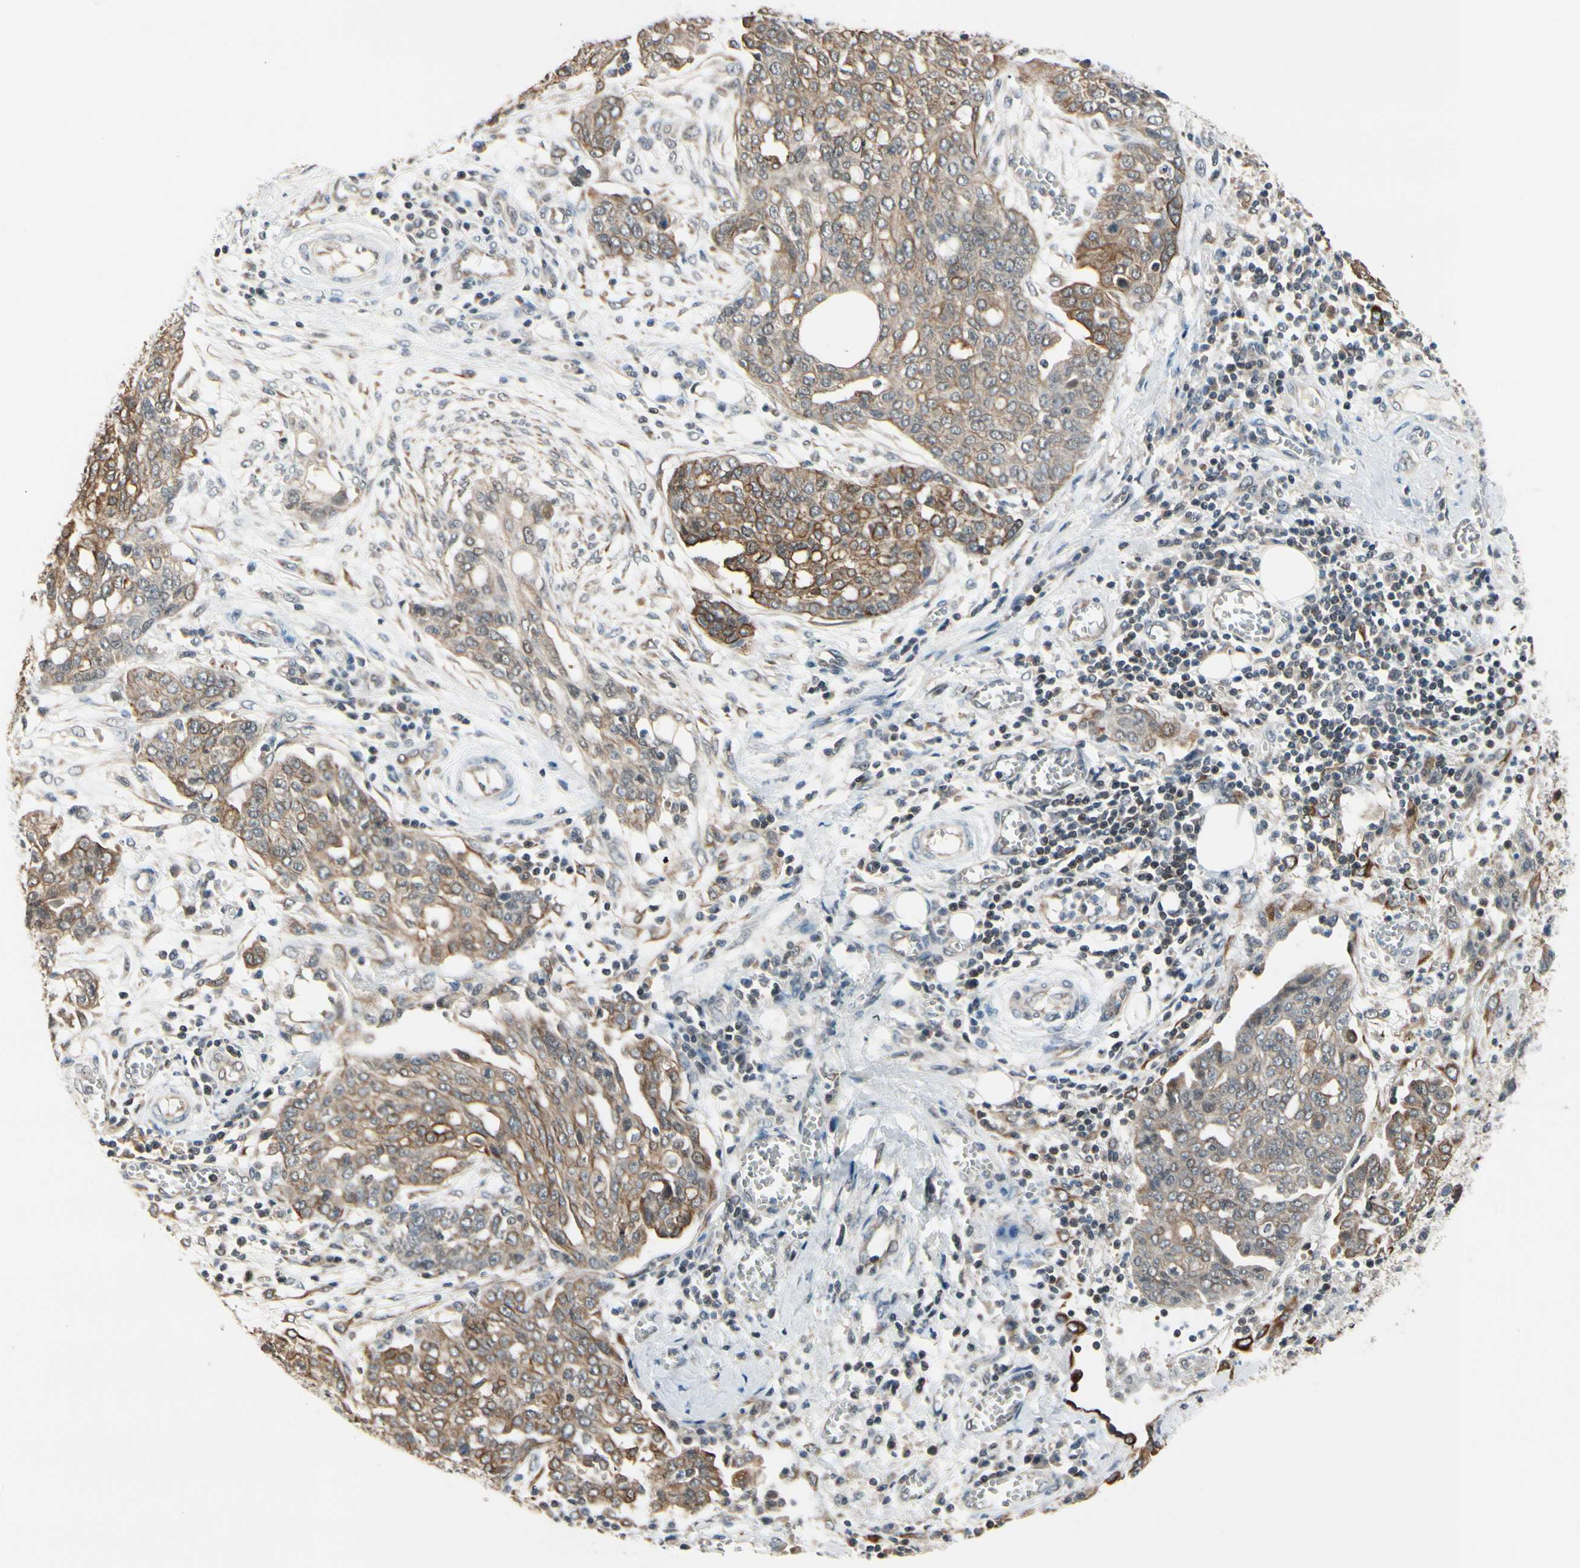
{"staining": {"intensity": "moderate", "quantity": ">75%", "location": "cytoplasmic/membranous"}, "tissue": "ovarian cancer", "cell_type": "Tumor cells", "image_type": "cancer", "snomed": [{"axis": "morphology", "description": "Cystadenocarcinoma, serous, NOS"}, {"axis": "topography", "description": "Soft tissue"}, {"axis": "topography", "description": "Ovary"}], "caption": "The immunohistochemical stain shows moderate cytoplasmic/membranous expression in tumor cells of ovarian cancer tissue. Ihc stains the protein of interest in brown and the nuclei are stained blue.", "gene": "TAF12", "patient": {"sex": "female", "age": 57}}